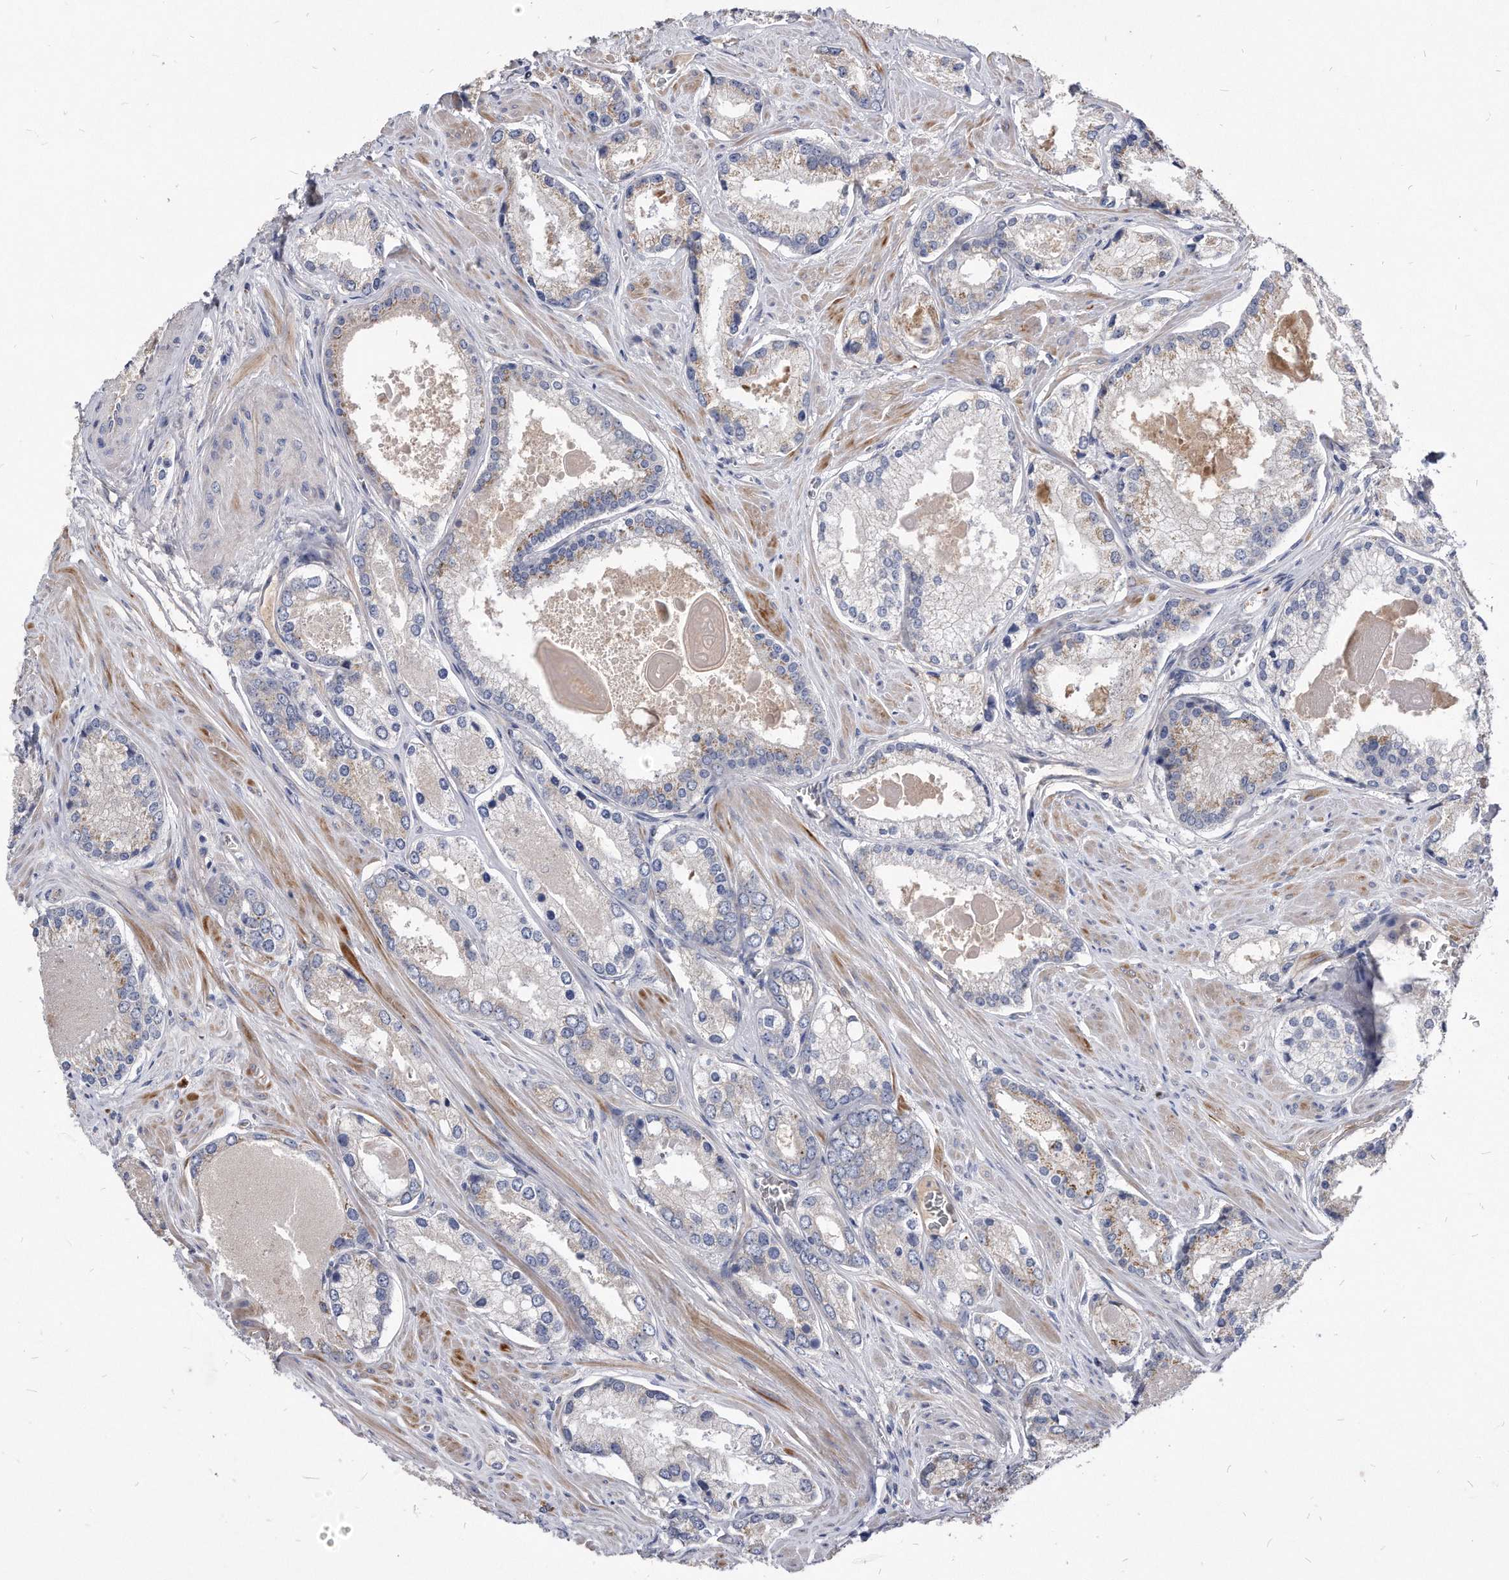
{"staining": {"intensity": "moderate", "quantity": "25%-75%", "location": "cytoplasmic/membranous"}, "tissue": "prostate cancer", "cell_type": "Tumor cells", "image_type": "cancer", "snomed": [{"axis": "morphology", "description": "Adenocarcinoma, Low grade"}, {"axis": "topography", "description": "Prostate"}], "caption": "Immunohistochemical staining of low-grade adenocarcinoma (prostate) exhibits medium levels of moderate cytoplasmic/membranous positivity in approximately 25%-75% of tumor cells.", "gene": "MGAT4A", "patient": {"sex": "male", "age": 54}}